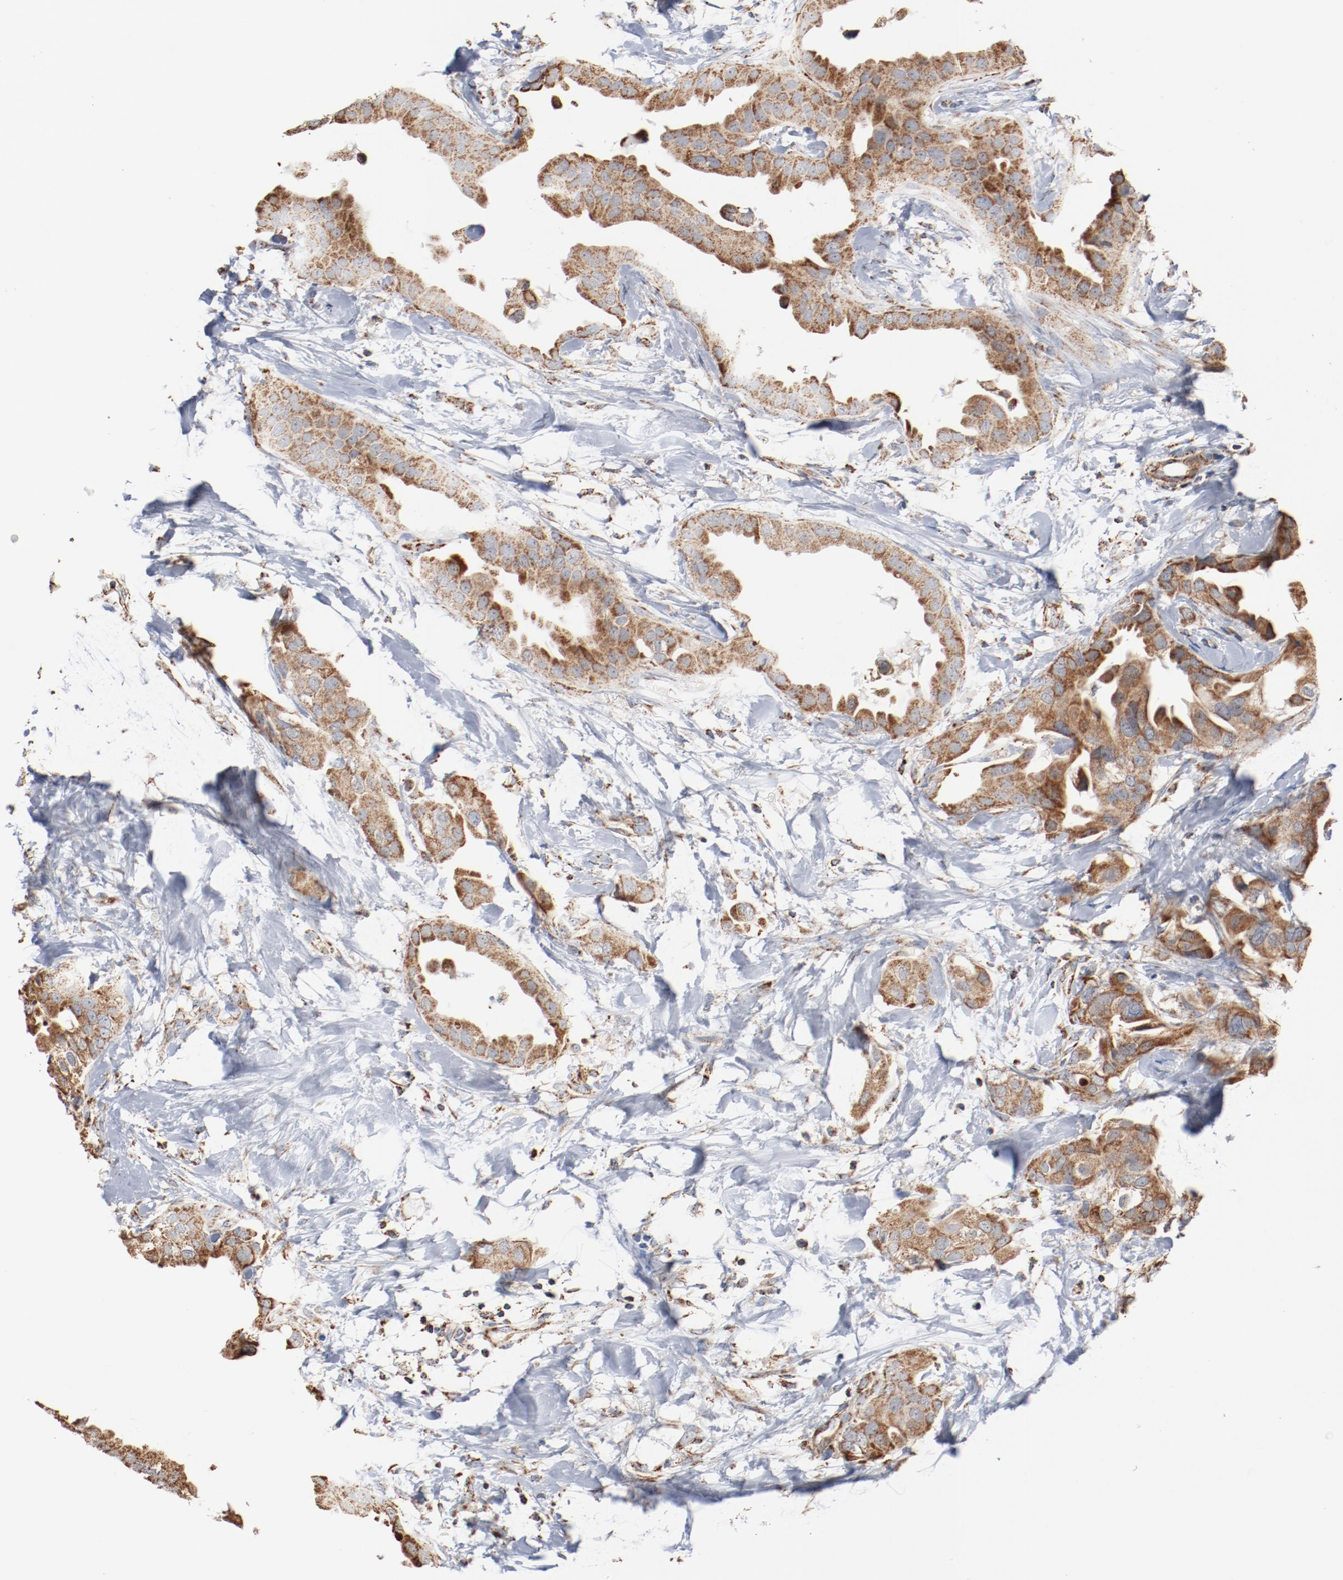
{"staining": {"intensity": "strong", "quantity": ">75%", "location": "cytoplasmic/membranous"}, "tissue": "breast cancer", "cell_type": "Tumor cells", "image_type": "cancer", "snomed": [{"axis": "morphology", "description": "Duct carcinoma"}, {"axis": "topography", "description": "Breast"}], "caption": "Protein analysis of breast cancer tissue shows strong cytoplasmic/membranous staining in approximately >75% of tumor cells. (DAB IHC with brightfield microscopy, high magnification).", "gene": "NDUFS4", "patient": {"sex": "female", "age": 40}}